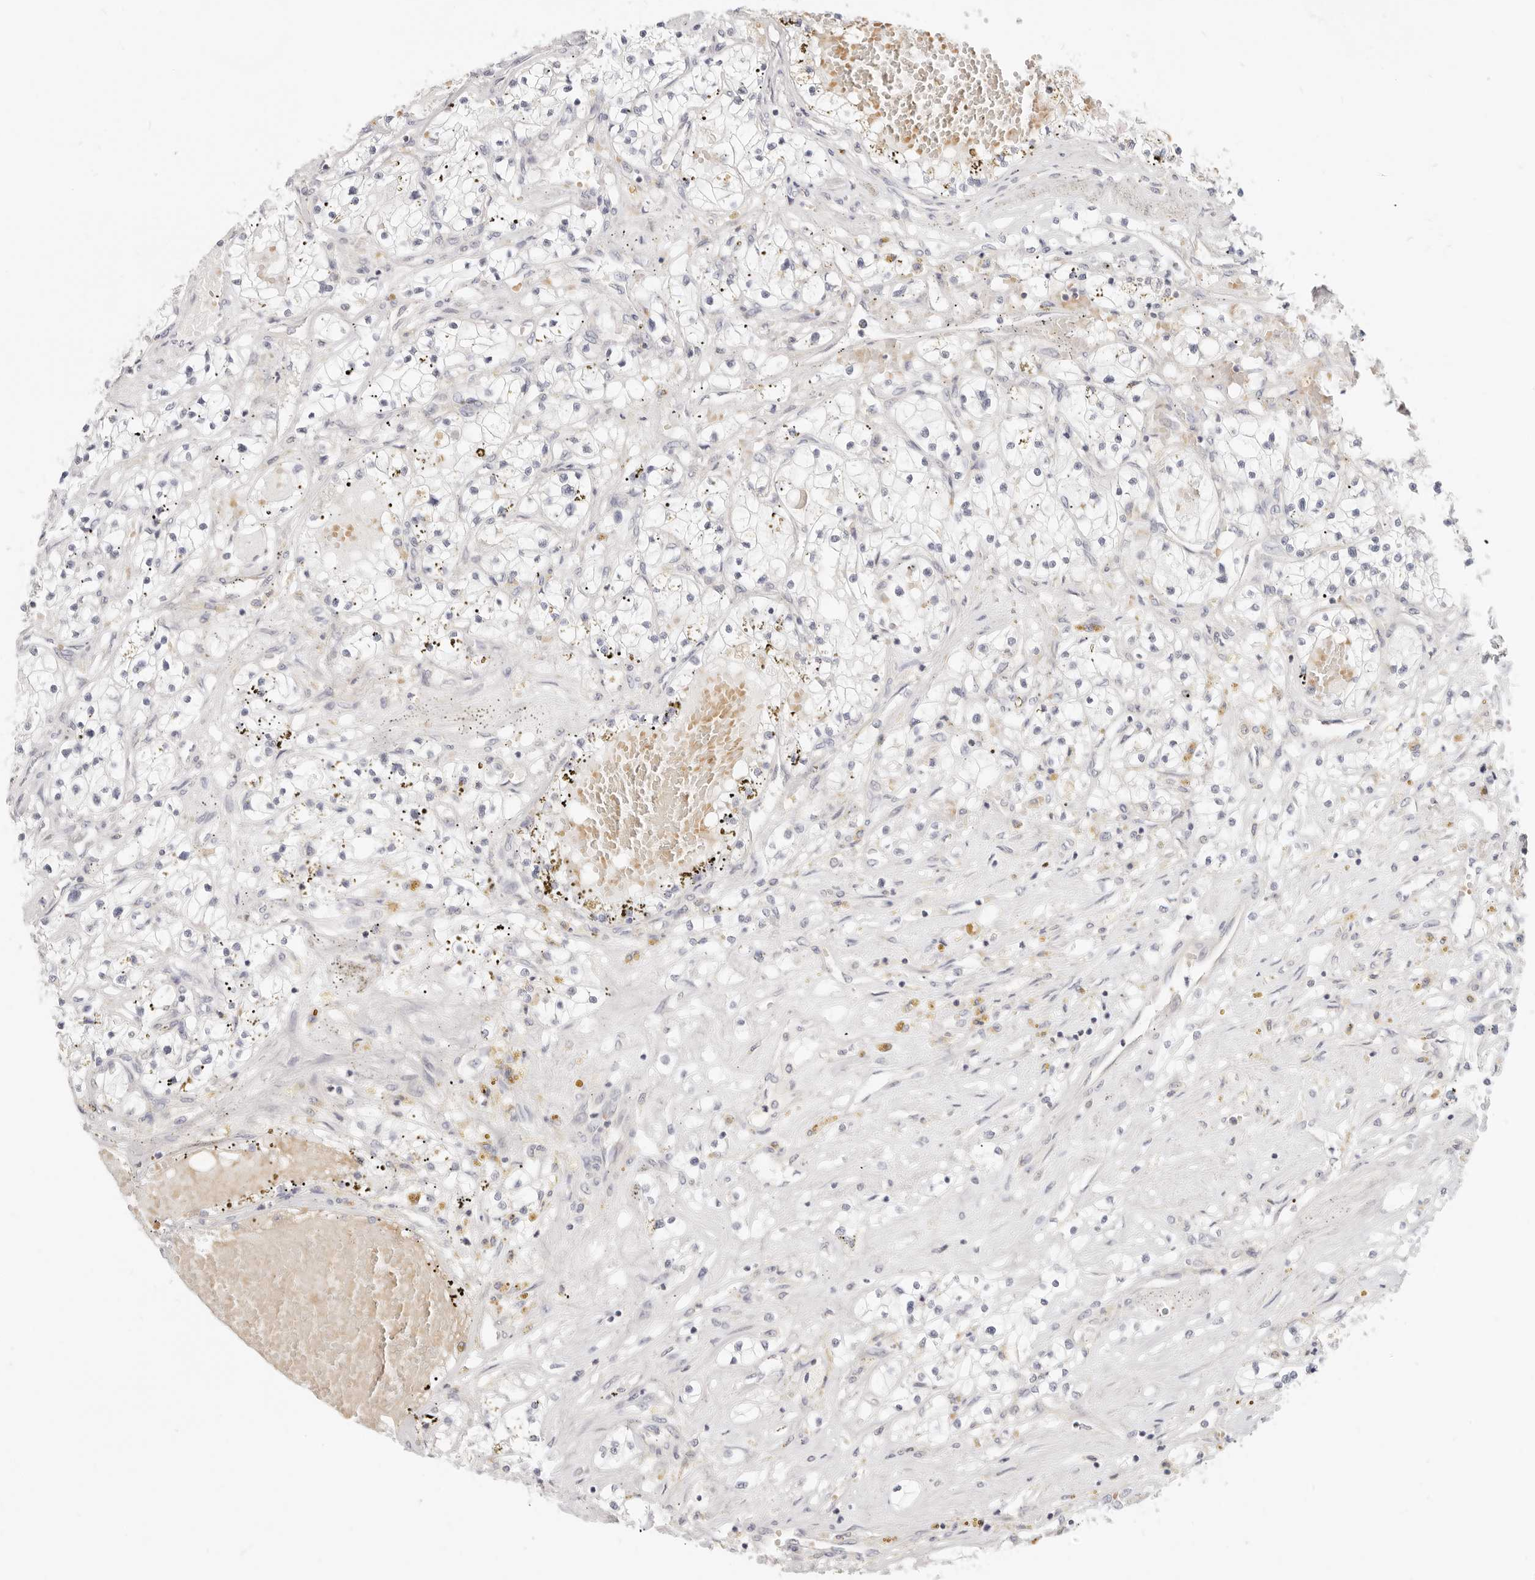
{"staining": {"intensity": "negative", "quantity": "none", "location": "none"}, "tissue": "renal cancer", "cell_type": "Tumor cells", "image_type": "cancer", "snomed": [{"axis": "morphology", "description": "Normal tissue, NOS"}, {"axis": "morphology", "description": "Adenocarcinoma, NOS"}, {"axis": "topography", "description": "Kidney"}], "caption": "The histopathology image shows no significant staining in tumor cells of renal cancer (adenocarcinoma).", "gene": "LTB4R2", "patient": {"sex": "male", "age": 68}}